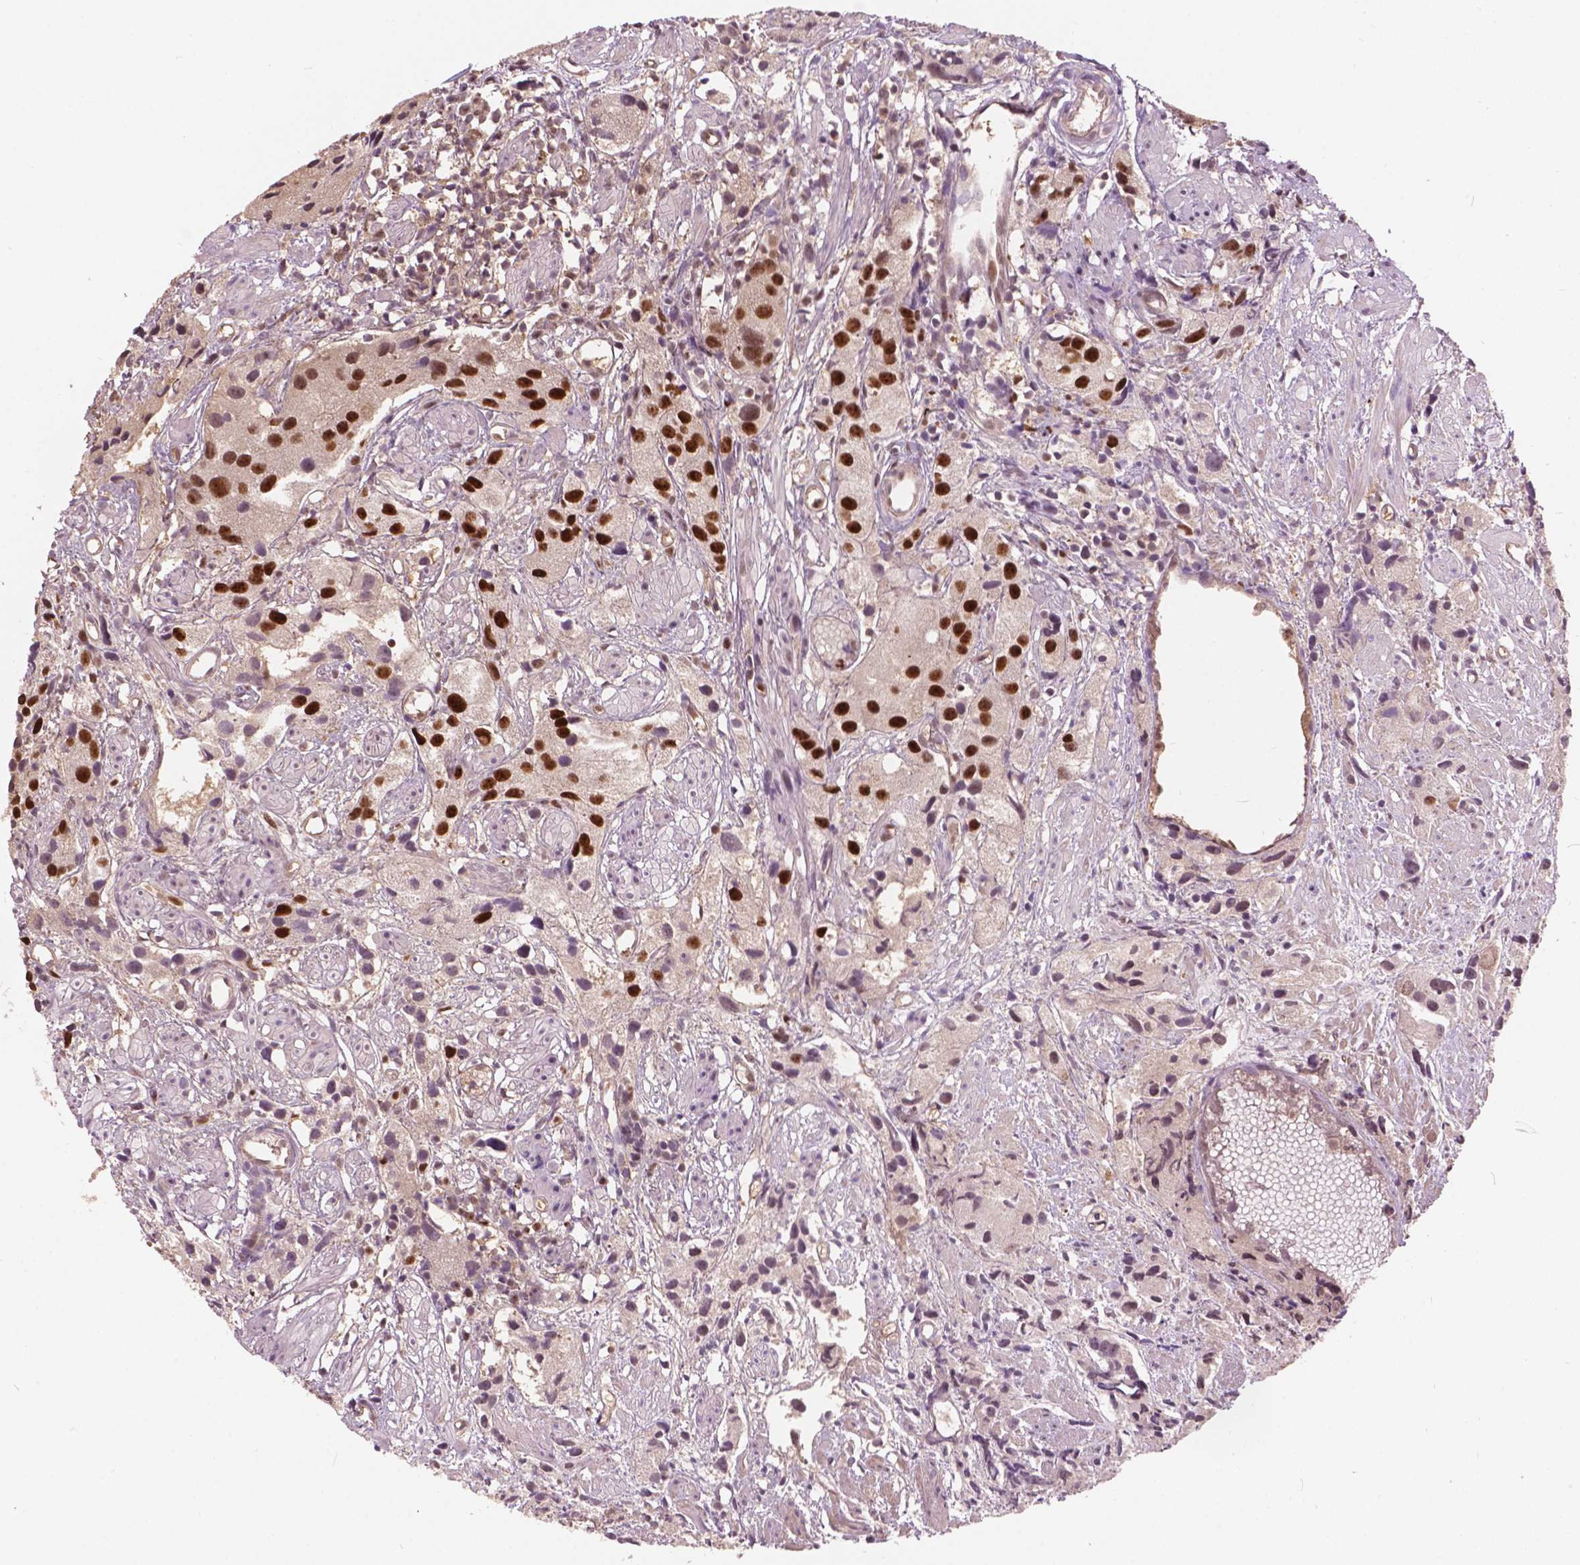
{"staining": {"intensity": "strong", "quantity": ">75%", "location": "nuclear"}, "tissue": "prostate cancer", "cell_type": "Tumor cells", "image_type": "cancer", "snomed": [{"axis": "morphology", "description": "Adenocarcinoma, High grade"}, {"axis": "topography", "description": "Prostate"}], "caption": "The photomicrograph demonstrates a brown stain indicating the presence of a protein in the nuclear of tumor cells in high-grade adenocarcinoma (prostate). (DAB IHC, brown staining for protein, blue staining for nuclei).", "gene": "ANP32B", "patient": {"sex": "male", "age": 68}}